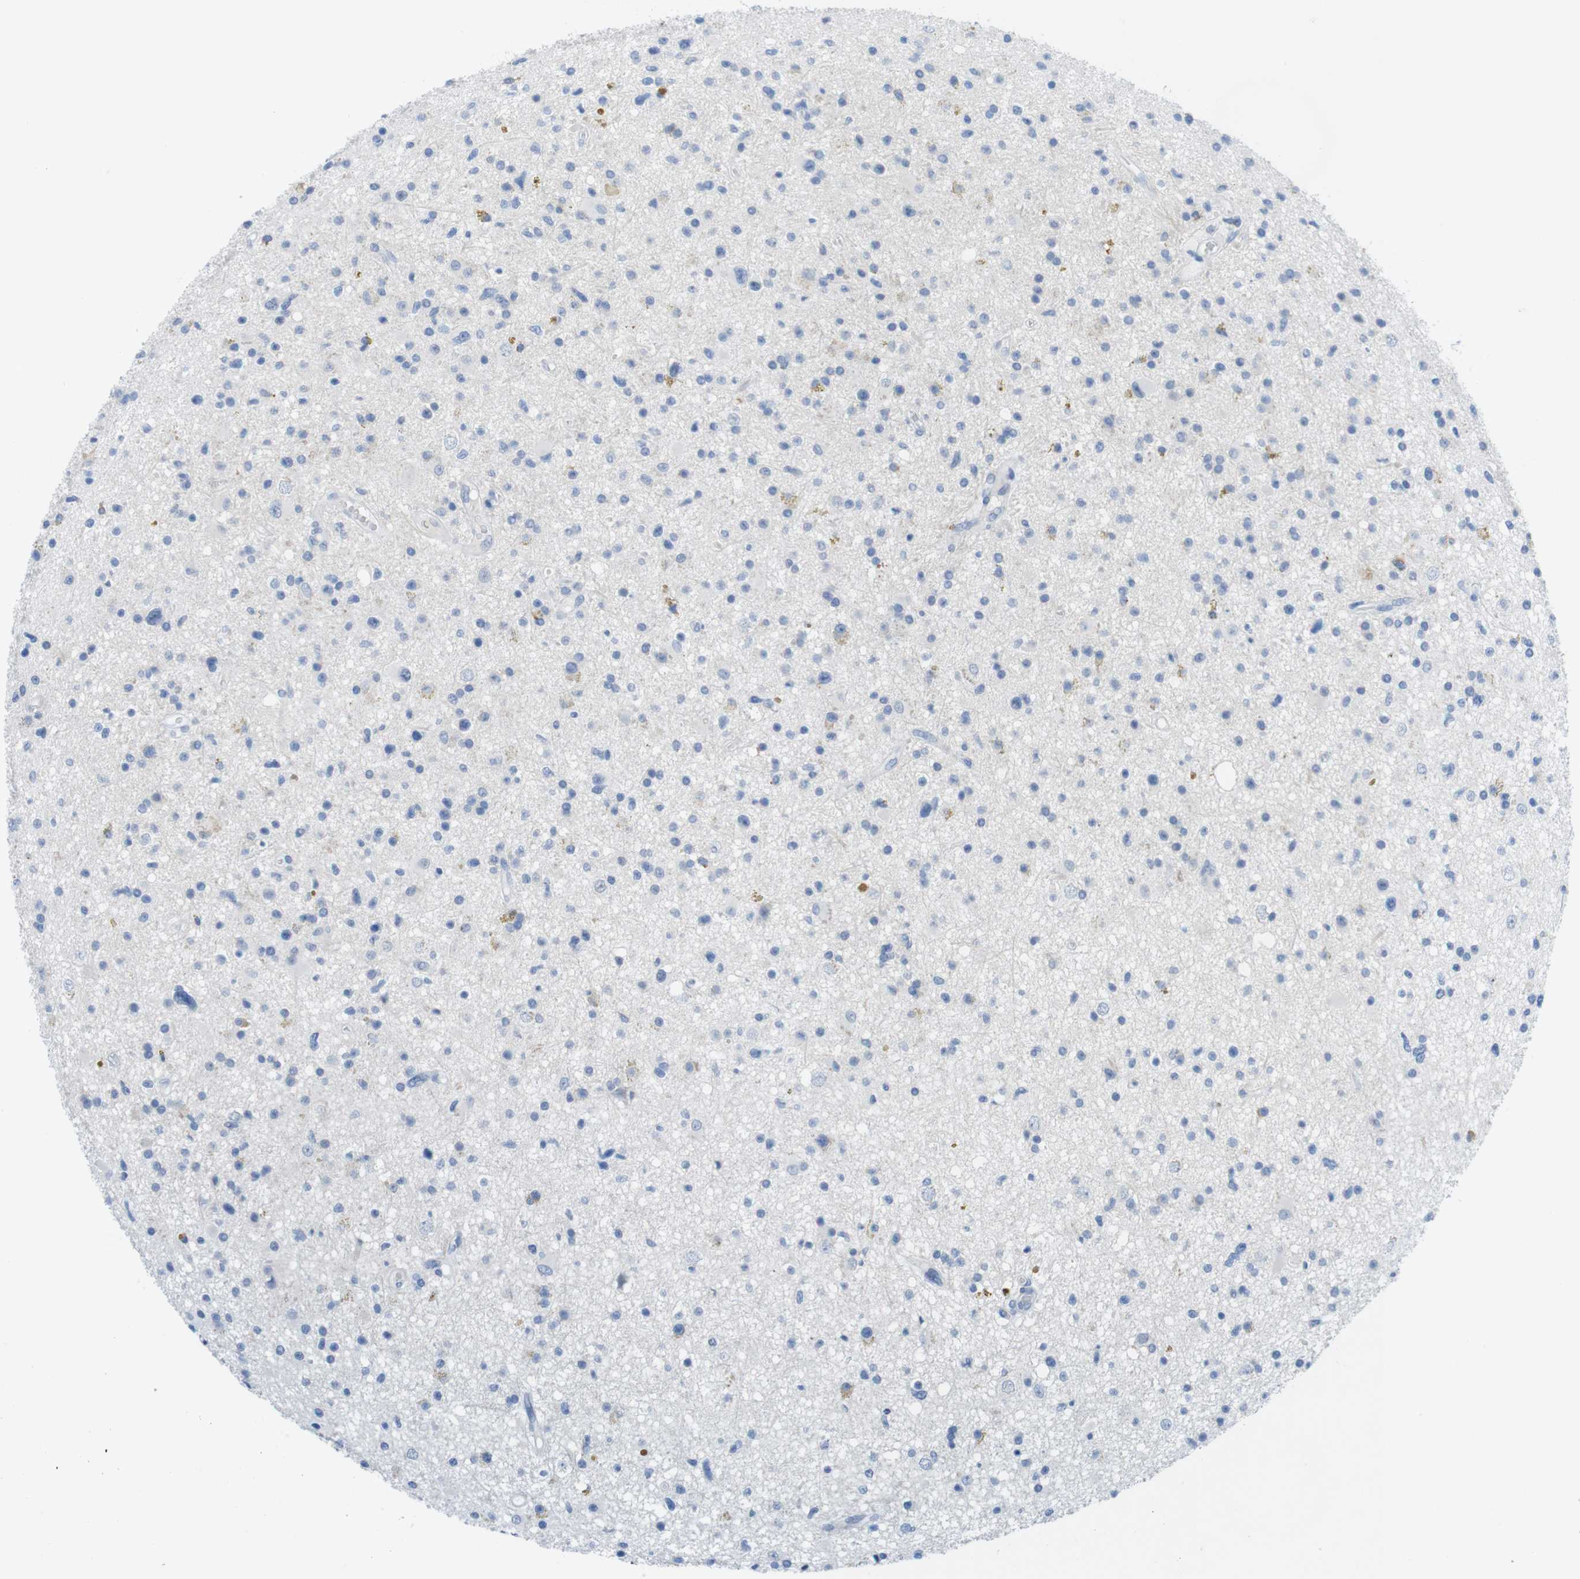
{"staining": {"intensity": "negative", "quantity": "none", "location": "none"}, "tissue": "glioma", "cell_type": "Tumor cells", "image_type": "cancer", "snomed": [{"axis": "morphology", "description": "Glioma, malignant, High grade"}, {"axis": "topography", "description": "Brain"}], "caption": "High magnification brightfield microscopy of glioma stained with DAB (brown) and counterstained with hematoxylin (blue): tumor cells show no significant positivity.", "gene": "OPN1SW", "patient": {"sex": "male", "age": 33}}